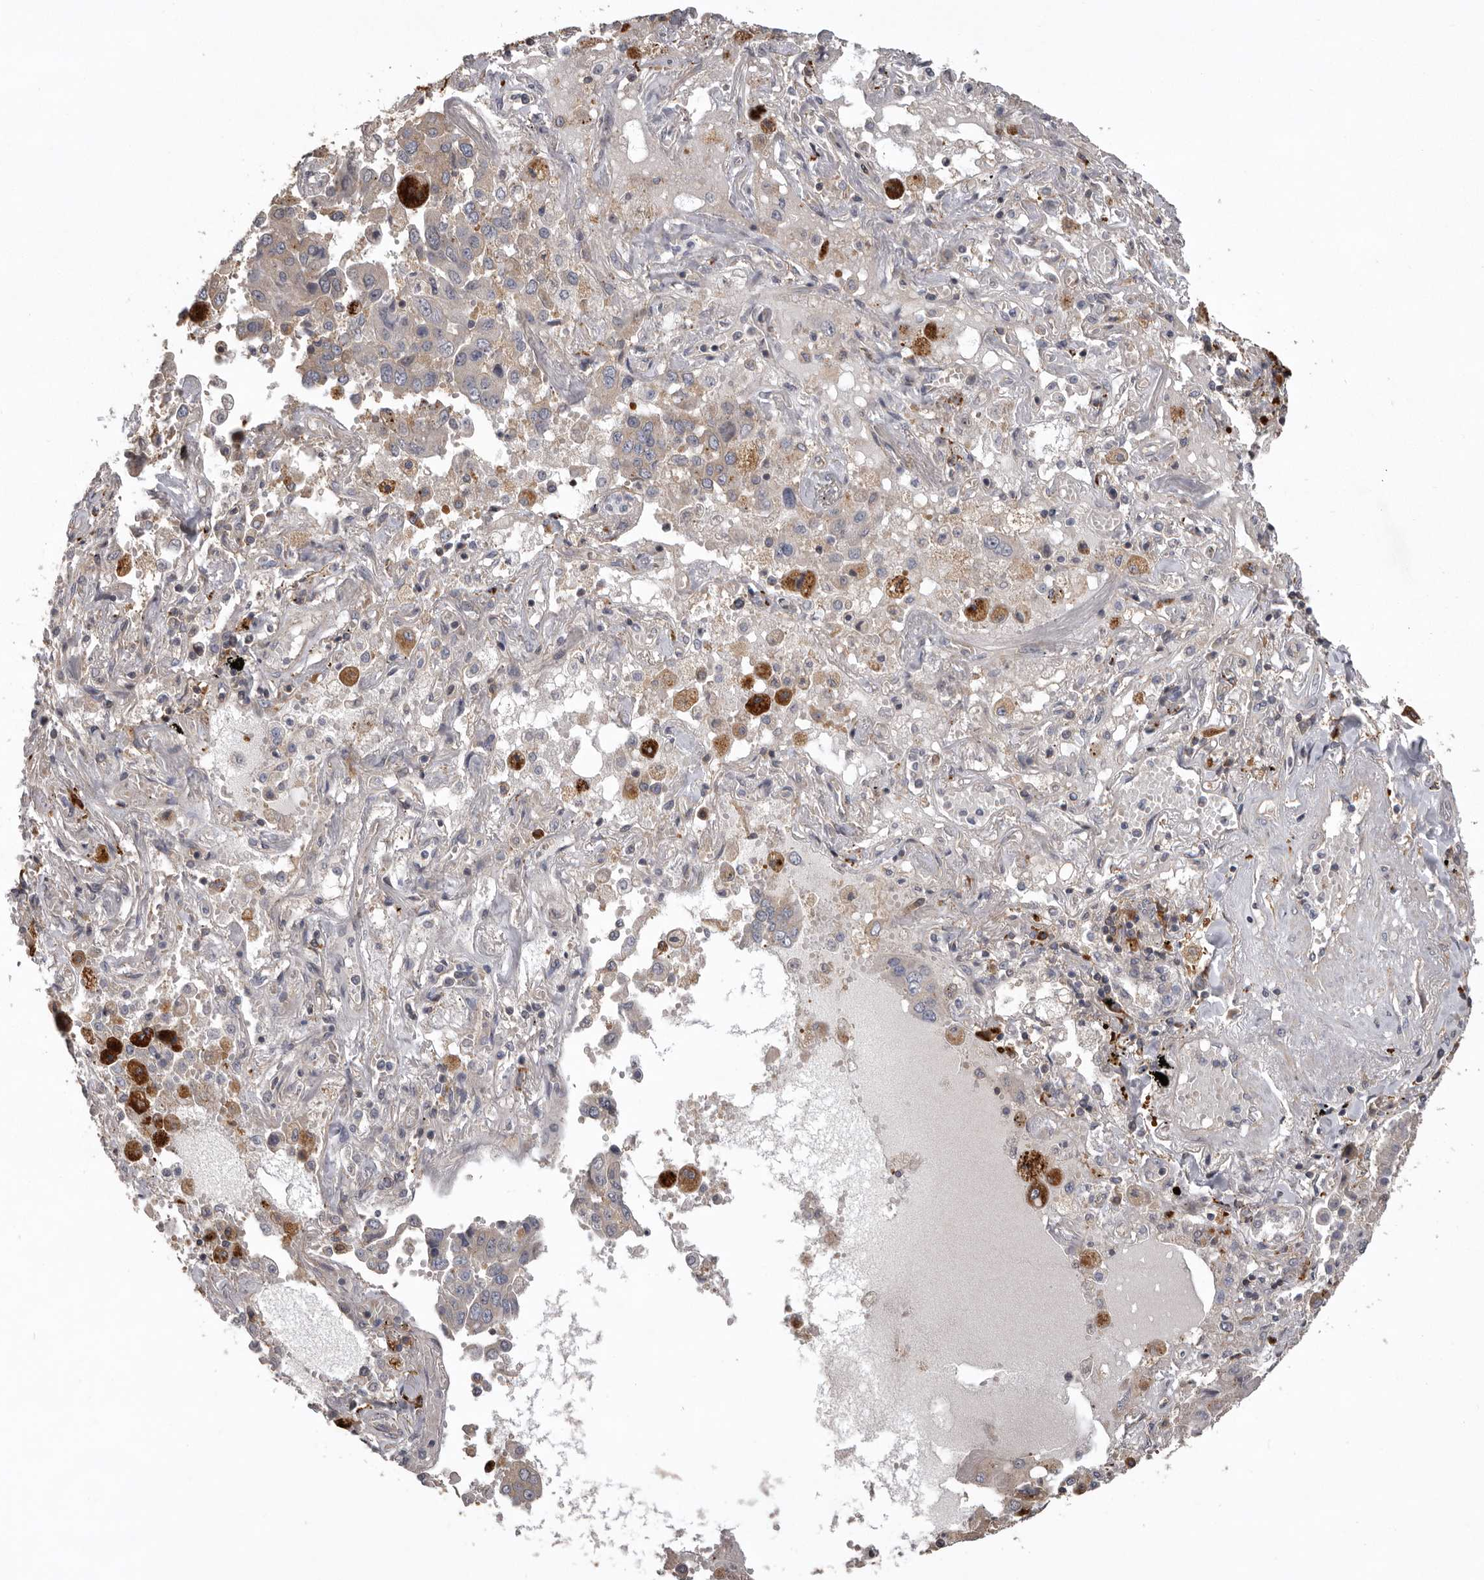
{"staining": {"intensity": "weak", "quantity": "25%-75%", "location": "cytoplasmic/membranous"}, "tissue": "lung cancer", "cell_type": "Tumor cells", "image_type": "cancer", "snomed": [{"axis": "morphology", "description": "Adenocarcinoma, NOS"}, {"axis": "topography", "description": "Lung"}], "caption": "Human lung cancer stained with a protein marker exhibits weak staining in tumor cells.", "gene": "WDR47", "patient": {"sex": "female", "age": 65}}